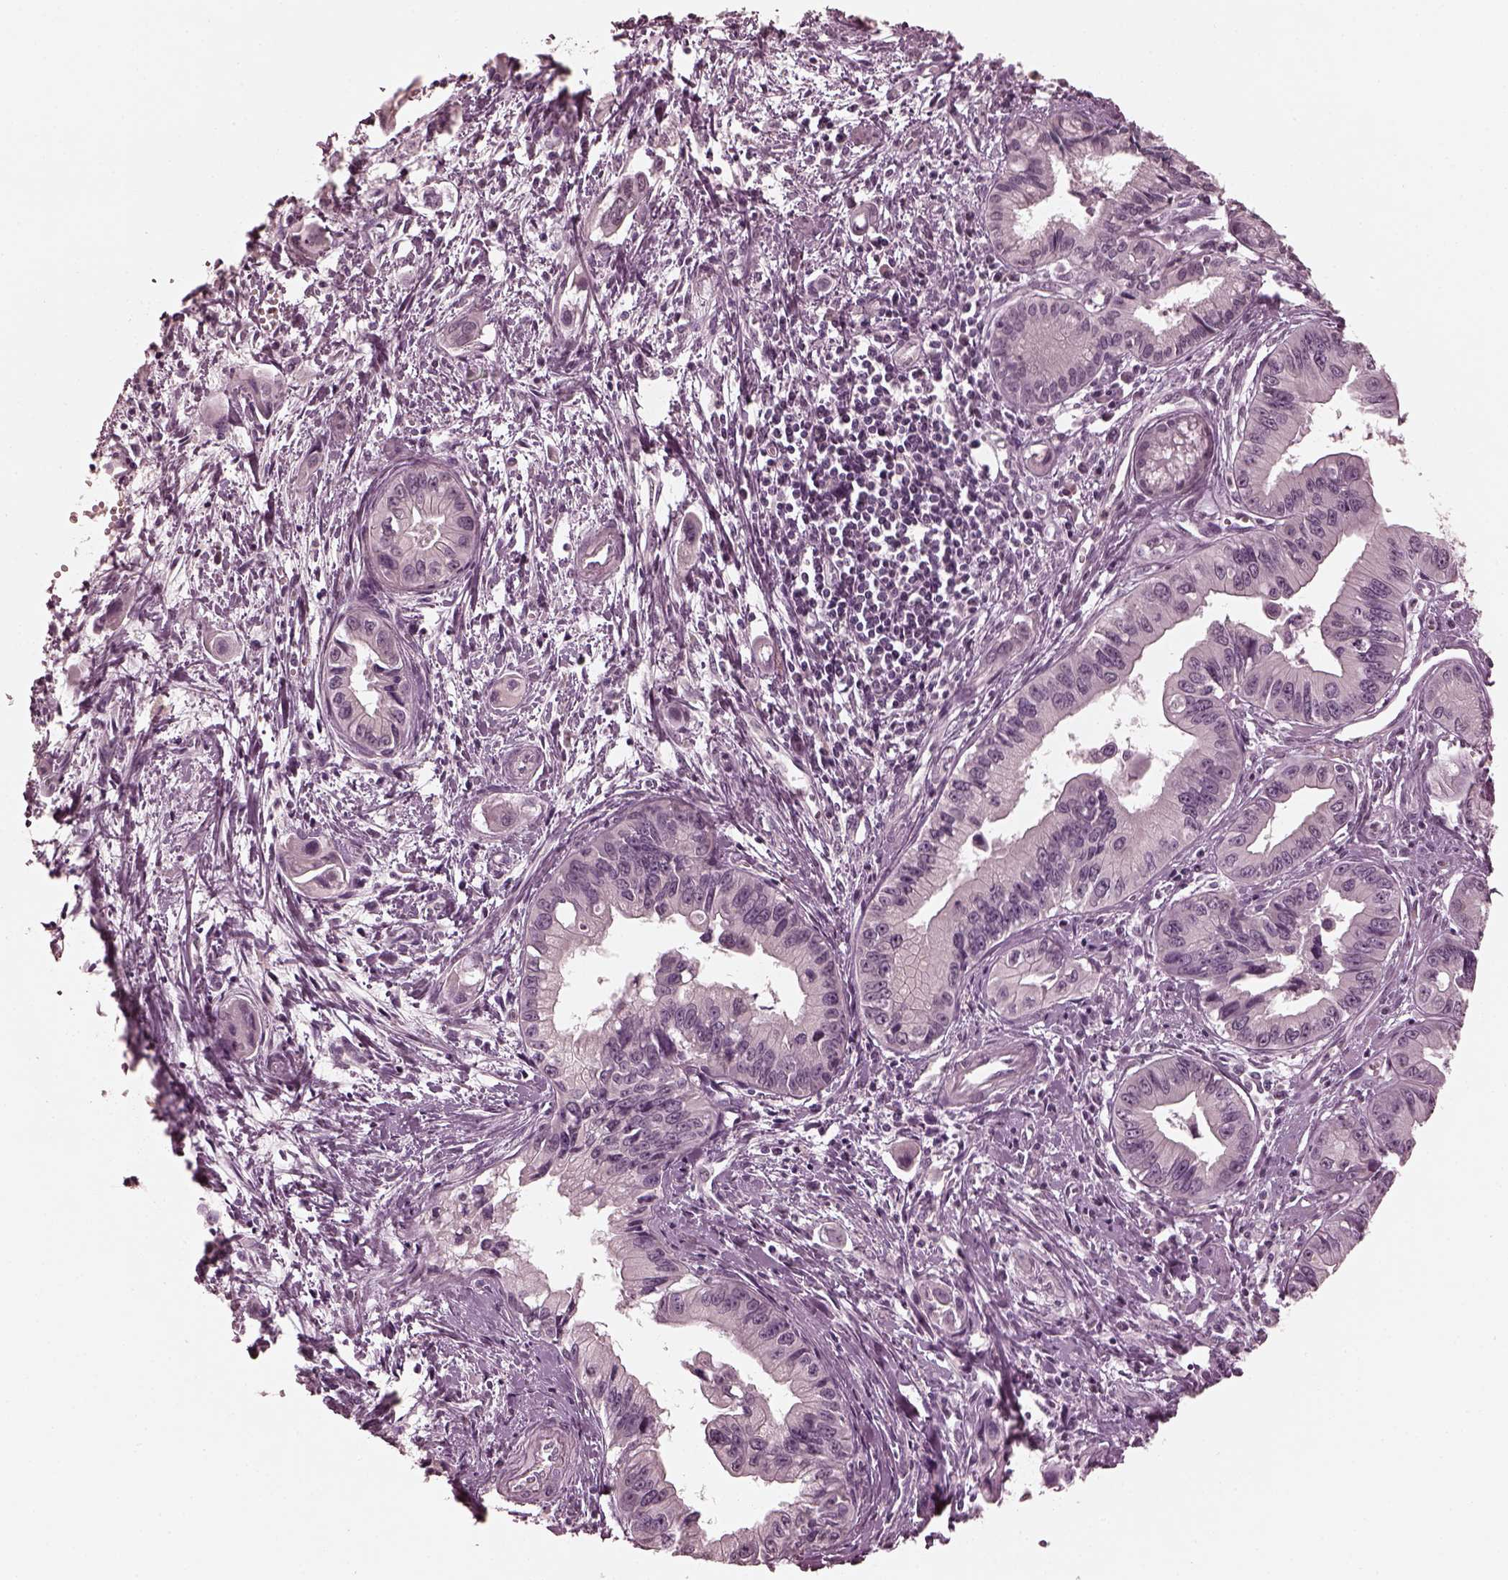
{"staining": {"intensity": "negative", "quantity": "none", "location": "none"}, "tissue": "pancreatic cancer", "cell_type": "Tumor cells", "image_type": "cancer", "snomed": [{"axis": "morphology", "description": "Adenocarcinoma, NOS"}, {"axis": "topography", "description": "Pancreas"}], "caption": "There is no significant positivity in tumor cells of pancreatic adenocarcinoma.", "gene": "KRT79", "patient": {"sex": "male", "age": 60}}